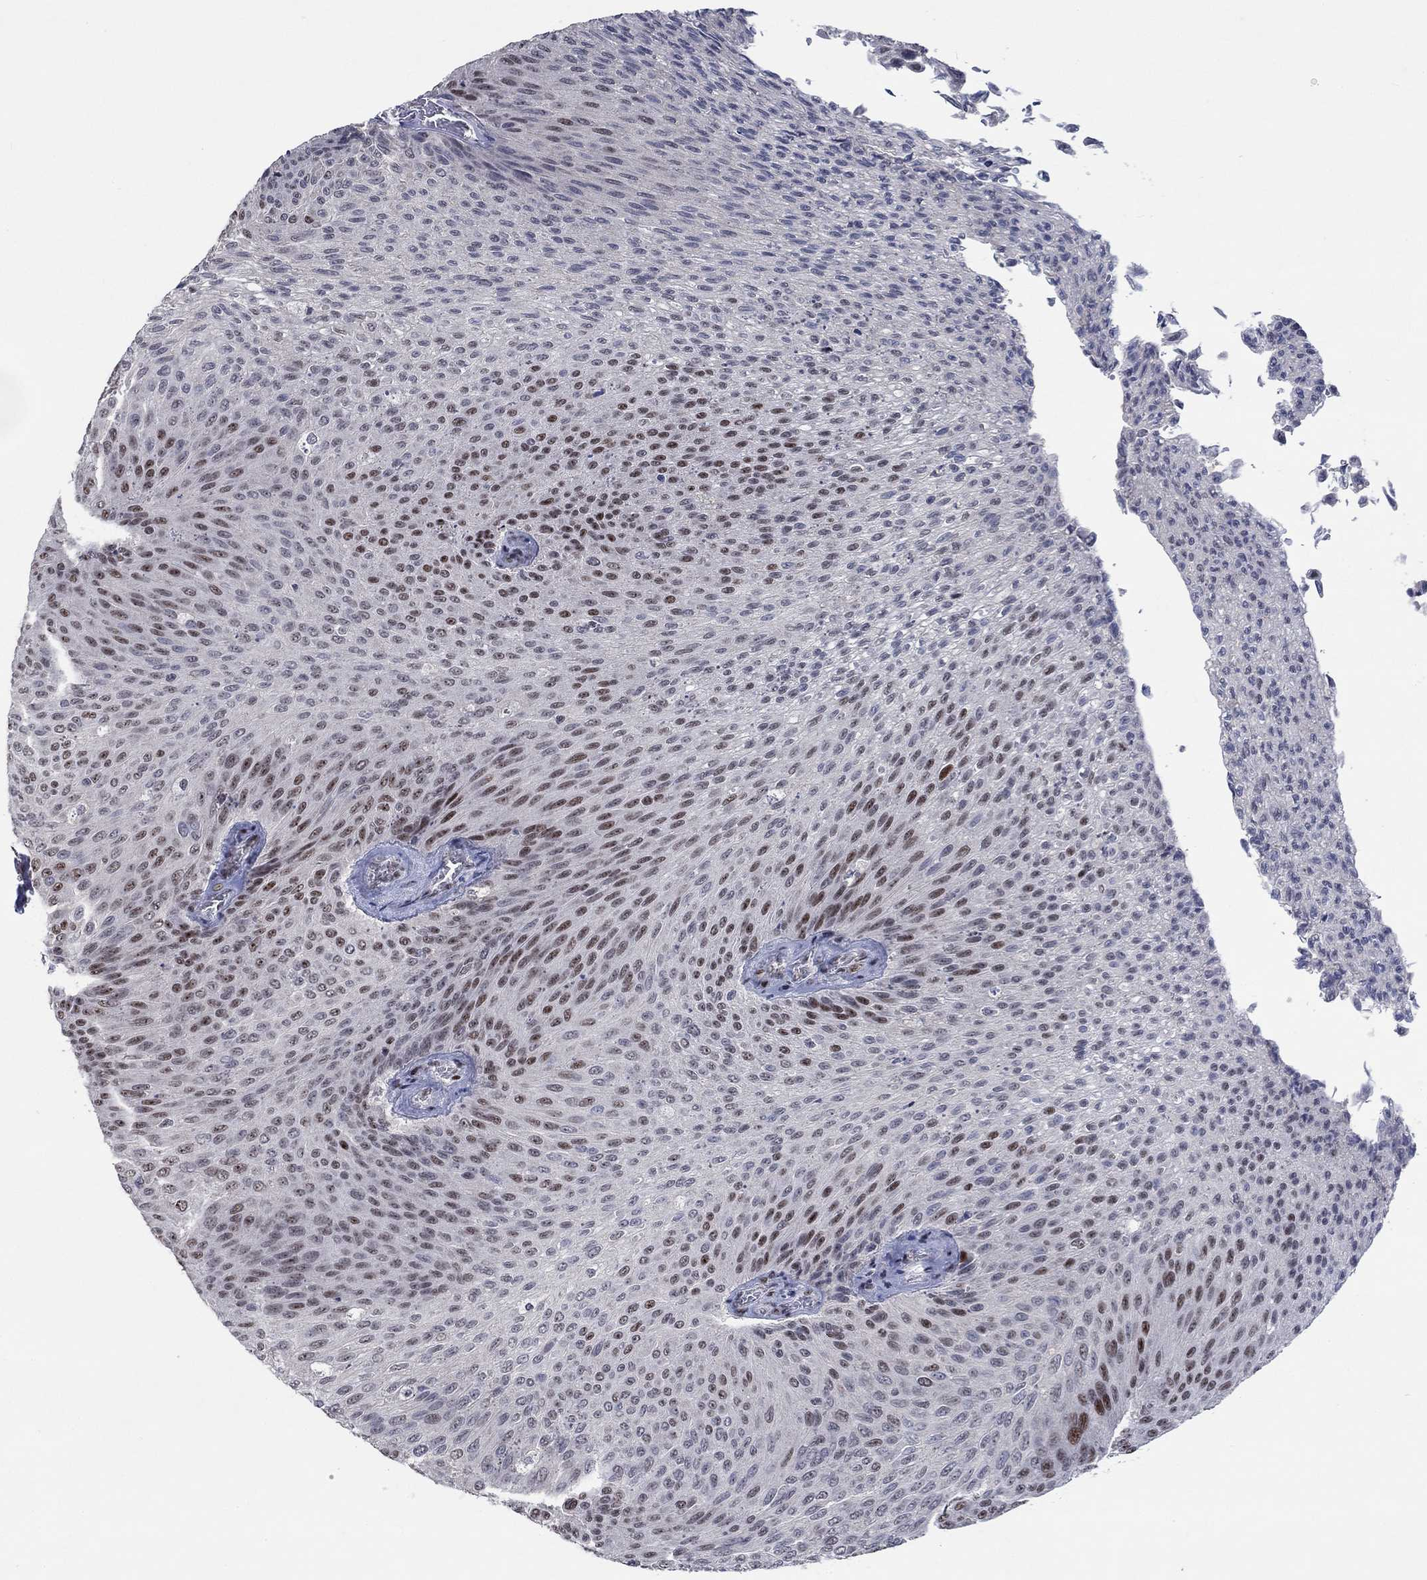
{"staining": {"intensity": "strong", "quantity": "<25%", "location": "nuclear"}, "tissue": "urothelial cancer", "cell_type": "Tumor cells", "image_type": "cancer", "snomed": [{"axis": "morphology", "description": "Urothelial carcinoma, Low grade"}, {"axis": "topography", "description": "Ureter, NOS"}, {"axis": "topography", "description": "Urinary bladder"}], "caption": "There is medium levels of strong nuclear staining in tumor cells of urothelial cancer, as demonstrated by immunohistochemical staining (brown color).", "gene": "HTN1", "patient": {"sex": "male", "age": 78}}